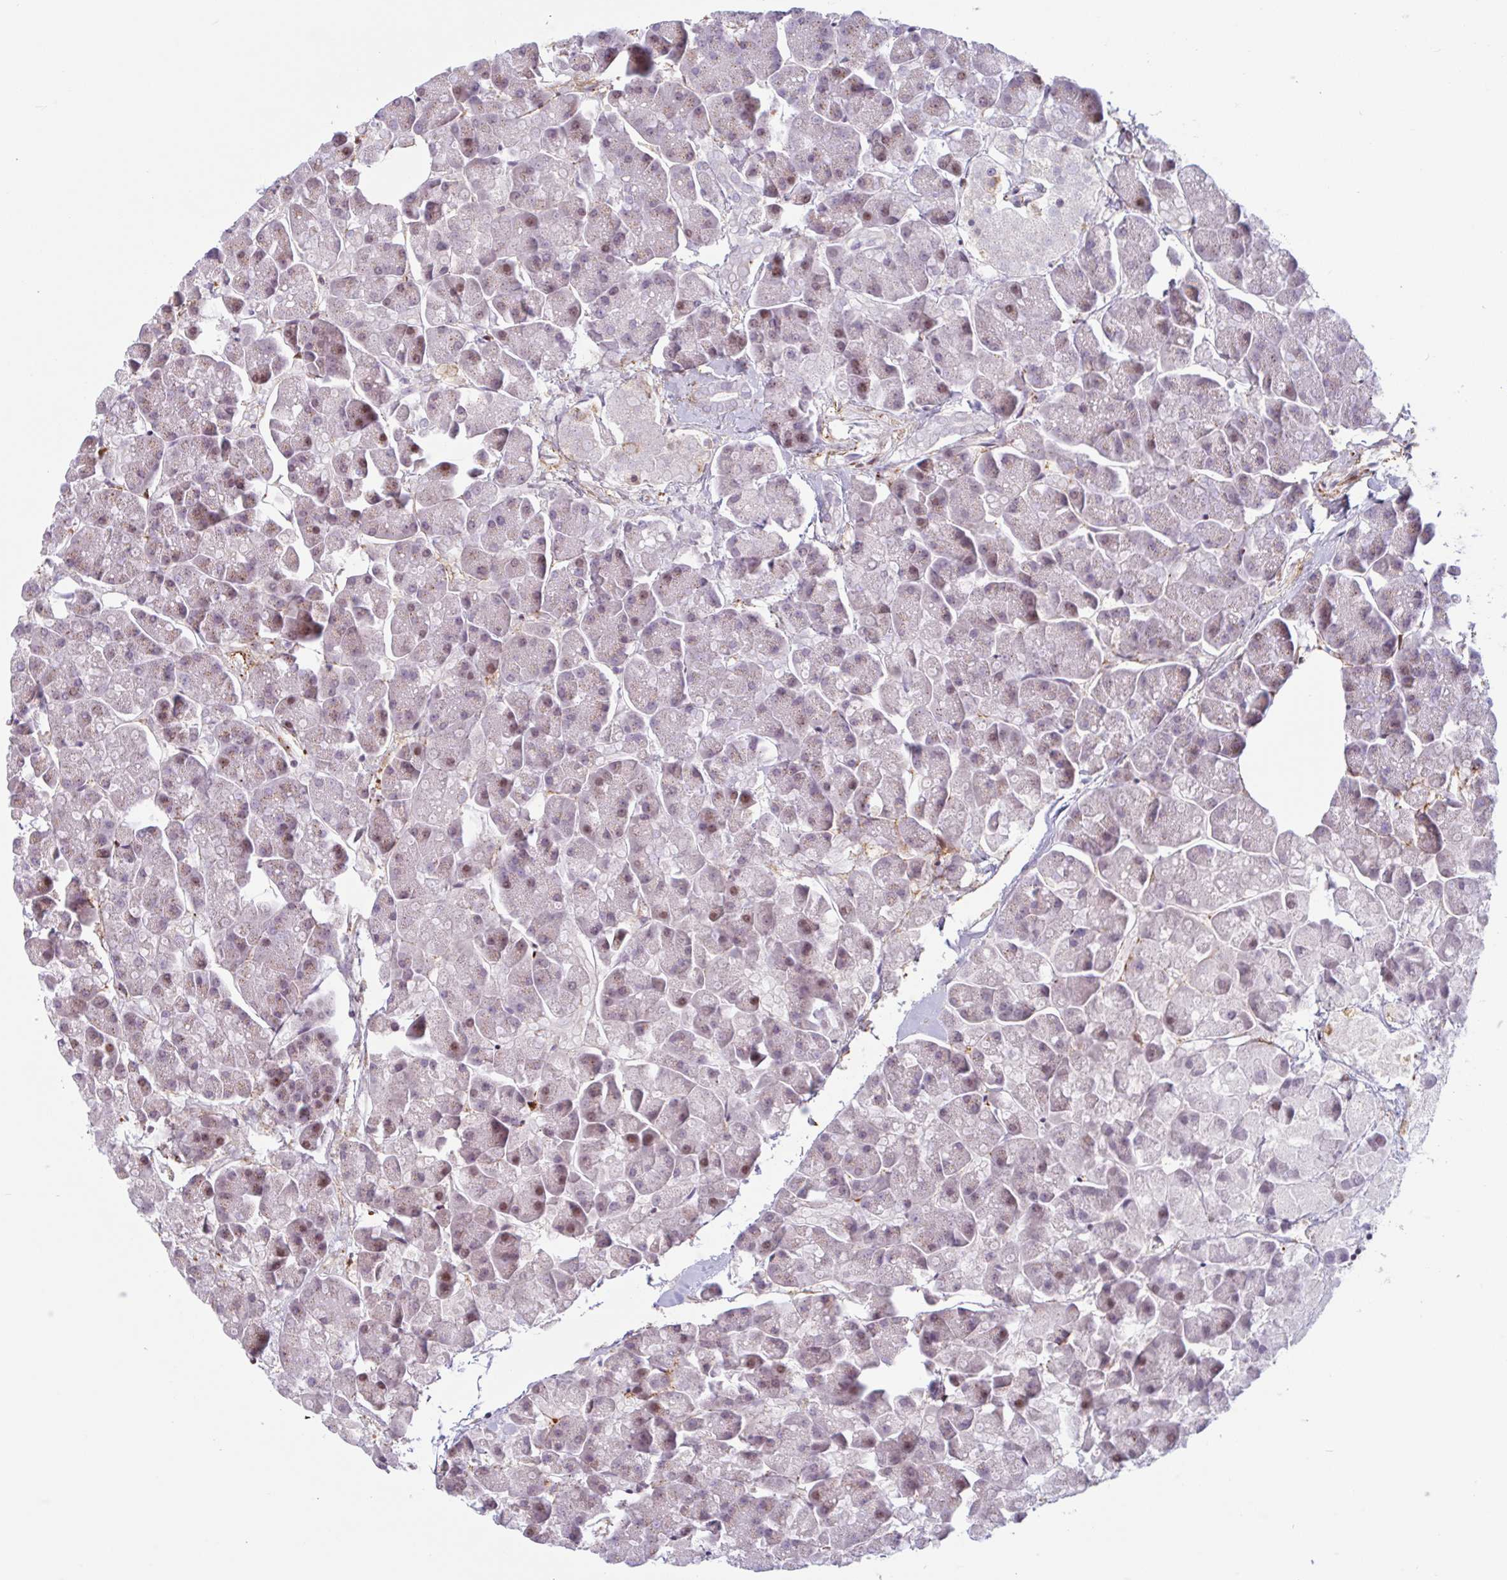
{"staining": {"intensity": "weak", "quantity": "25%-75%", "location": "cytoplasmic/membranous,nuclear"}, "tissue": "pancreas", "cell_type": "Exocrine glandular cells", "image_type": "normal", "snomed": [{"axis": "morphology", "description": "Normal tissue, NOS"}, {"axis": "topography", "description": "Pancreas"}, {"axis": "topography", "description": "Peripheral nerve tissue"}], "caption": "There is low levels of weak cytoplasmic/membranous,nuclear positivity in exocrine glandular cells of unremarkable pancreas, as demonstrated by immunohistochemical staining (brown color).", "gene": "TMEM119", "patient": {"sex": "male", "age": 54}}